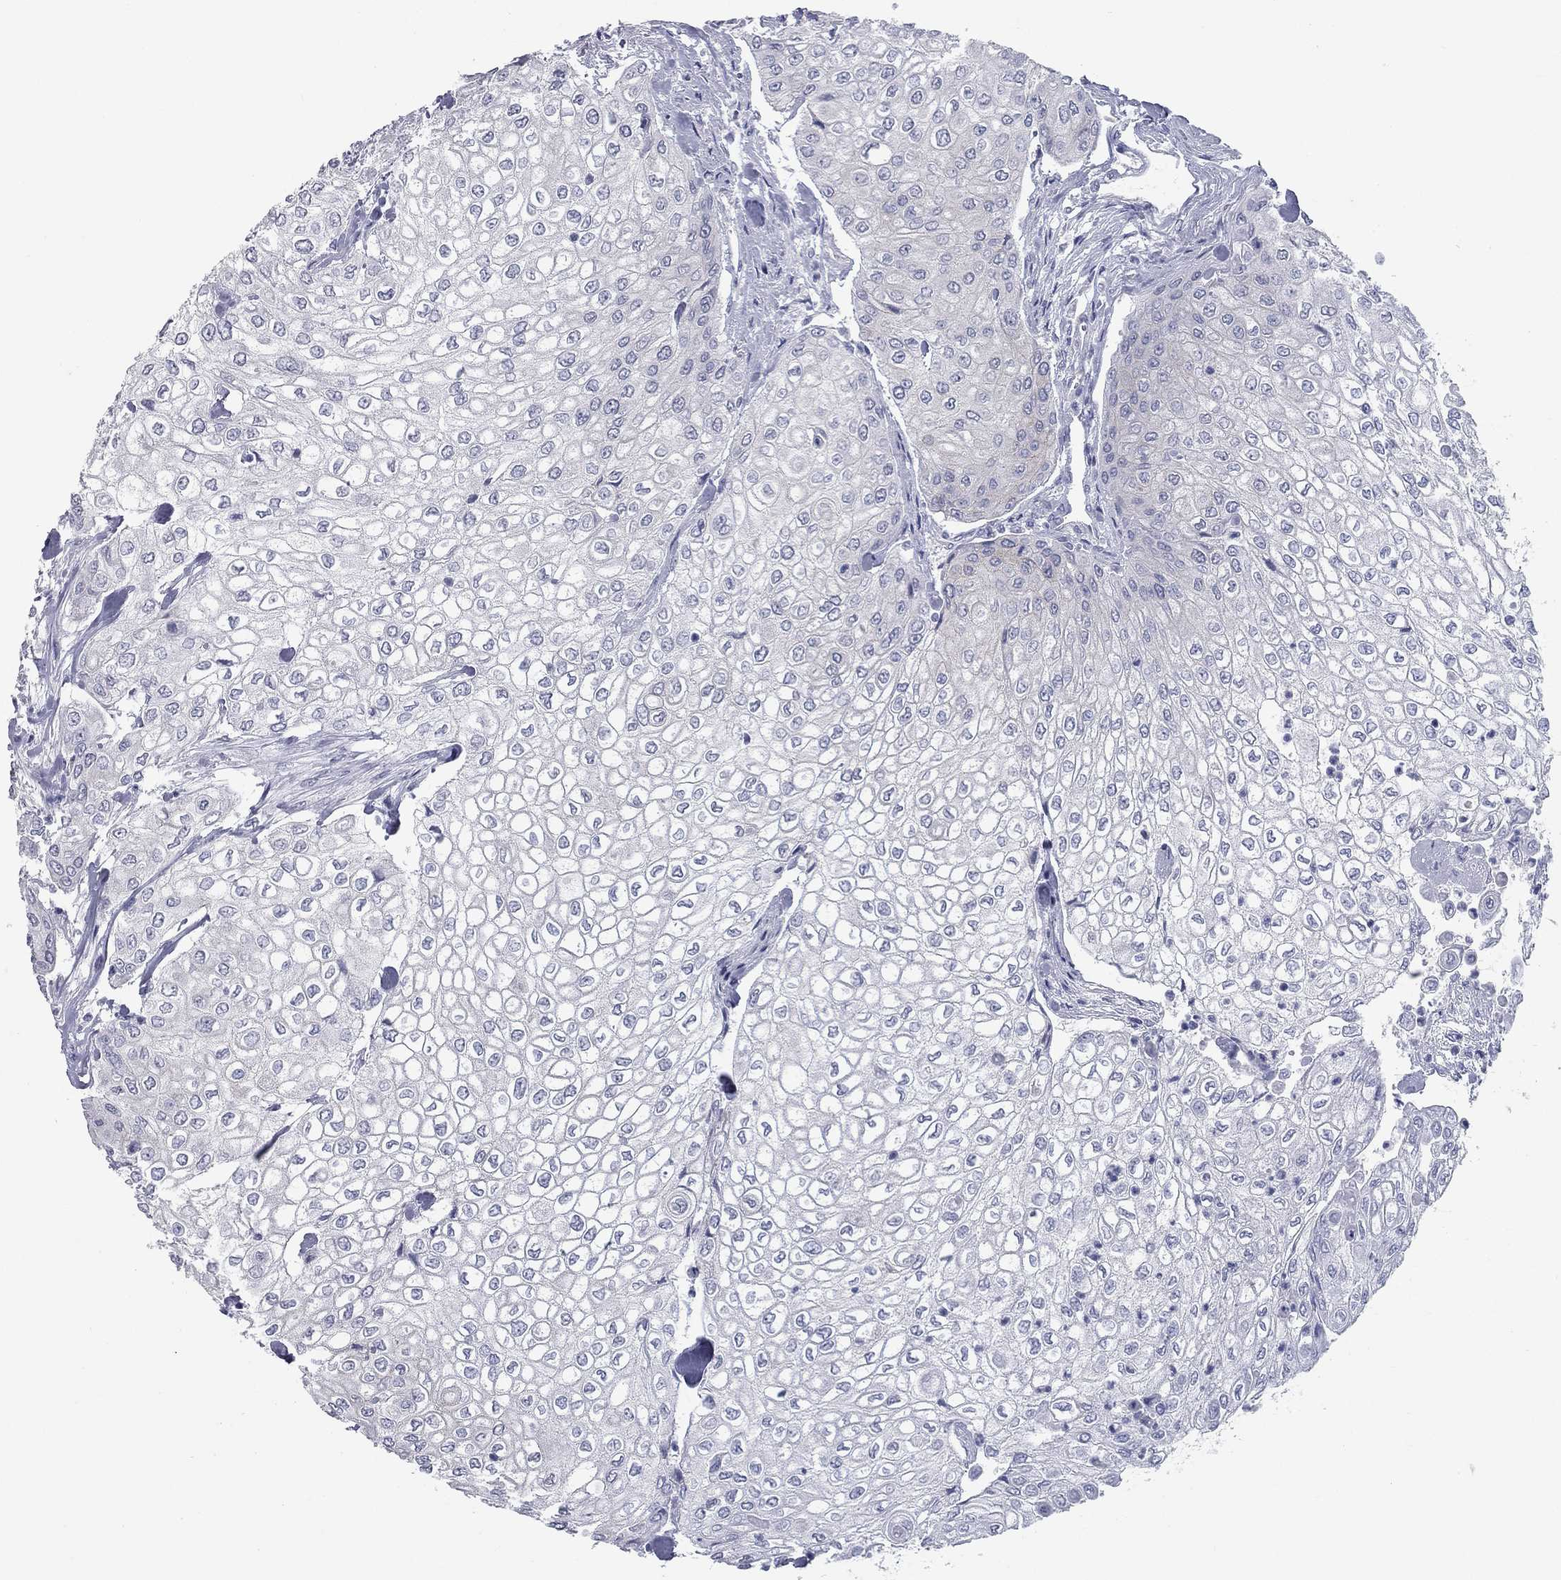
{"staining": {"intensity": "negative", "quantity": "none", "location": "none"}, "tissue": "urothelial cancer", "cell_type": "Tumor cells", "image_type": "cancer", "snomed": [{"axis": "morphology", "description": "Urothelial carcinoma, High grade"}, {"axis": "topography", "description": "Urinary bladder"}], "caption": "Immunohistochemistry histopathology image of neoplastic tissue: urothelial carcinoma (high-grade) stained with DAB displays no significant protein staining in tumor cells.", "gene": "TAC1", "patient": {"sex": "male", "age": 62}}